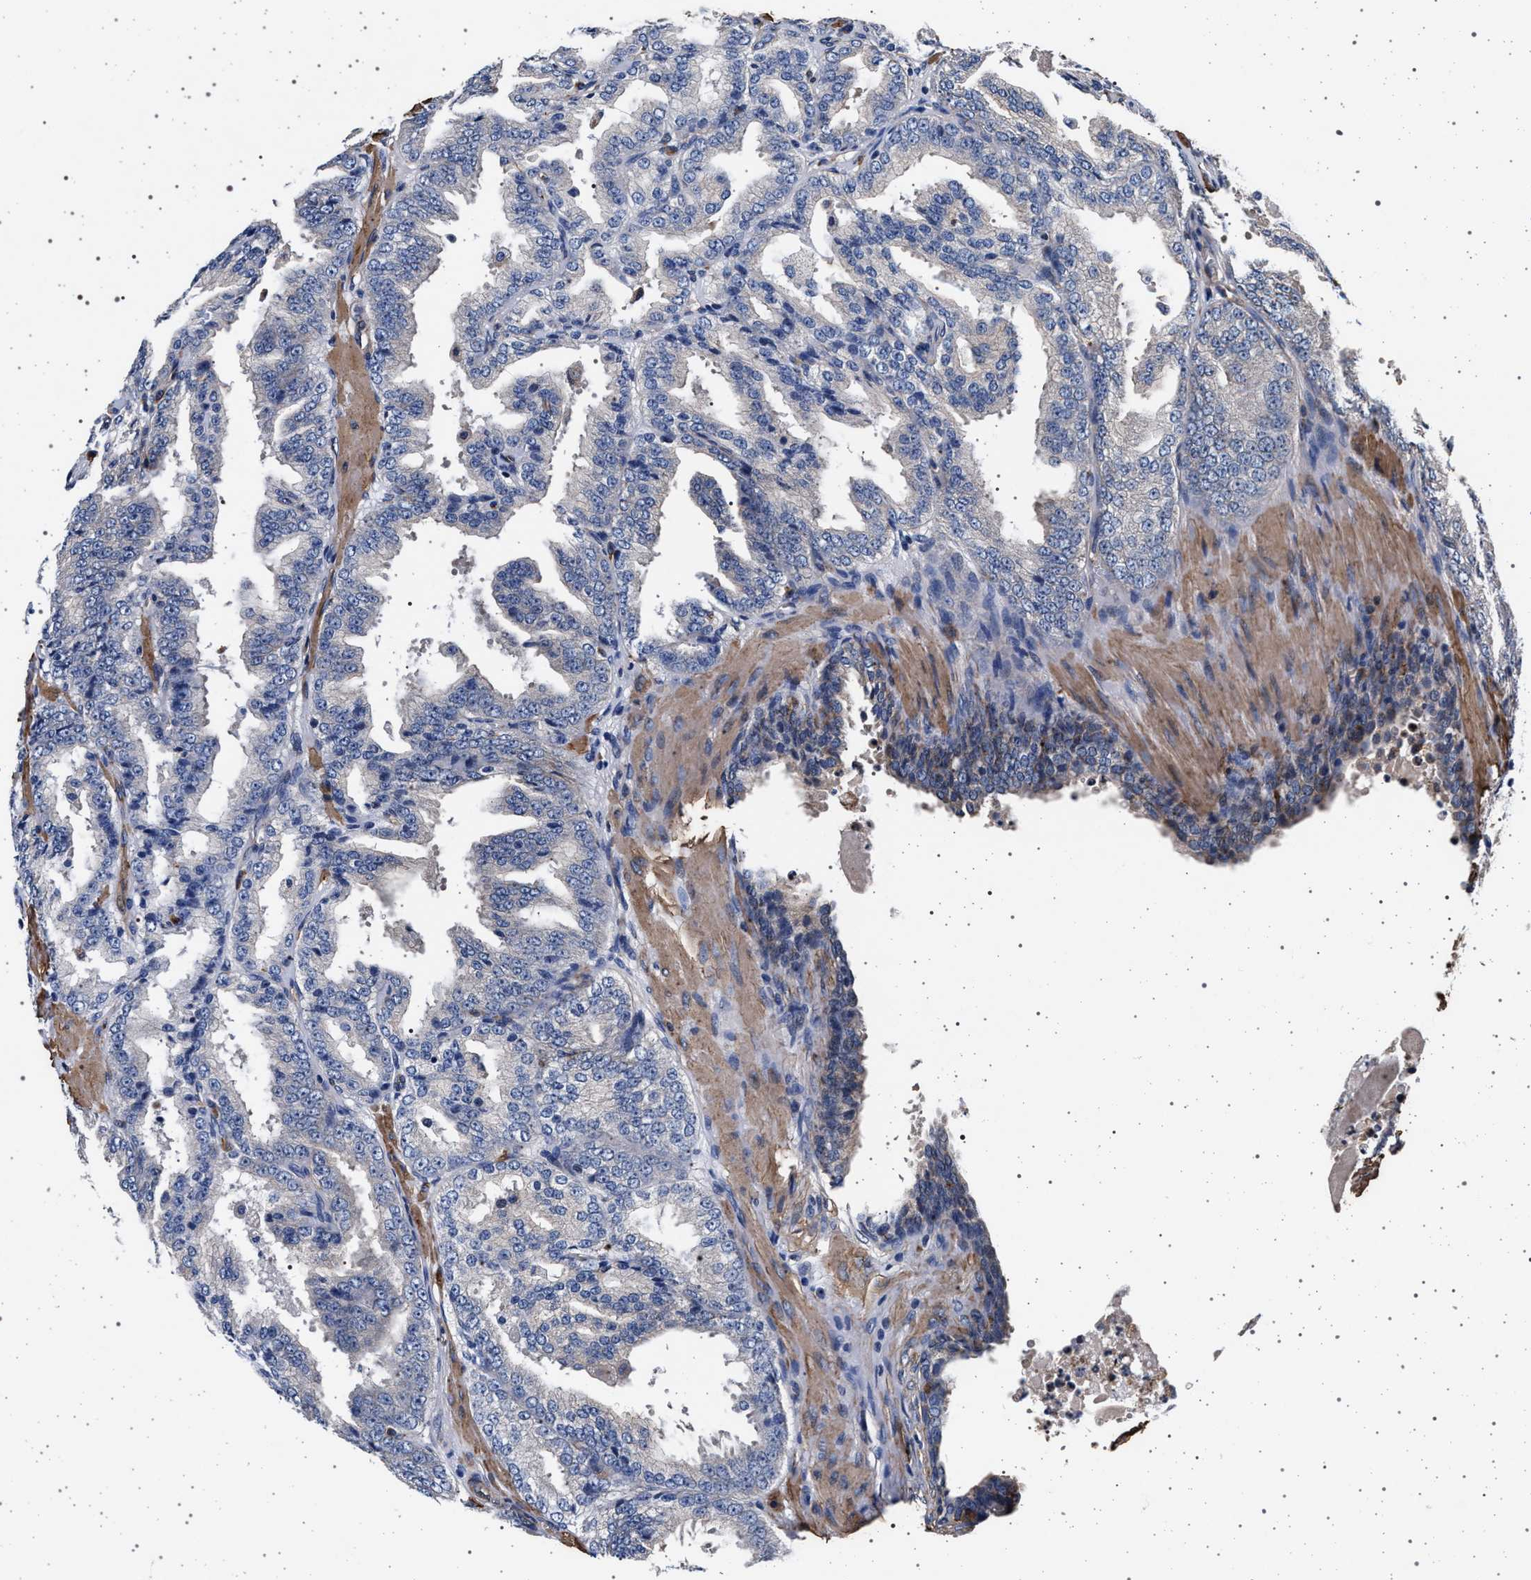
{"staining": {"intensity": "negative", "quantity": "none", "location": "none"}, "tissue": "prostate cancer", "cell_type": "Tumor cells", "image_type": "cancer", "snomed": [{"axis": "morphology", "description": "Adenocarcinoma, High grade"}, {"axis": "topography", "description": "Prostate"}], "caption": "Image shows no significant protein expression in tumor cells of high-grade adenocarcinoma (prostate). (DAB (3,3'-diaminobenzidine) IHC visualized using brightfield microscopy, high magnification).", "gene": "KCNK6", "patient": {"sex": "male", "age": 61}}